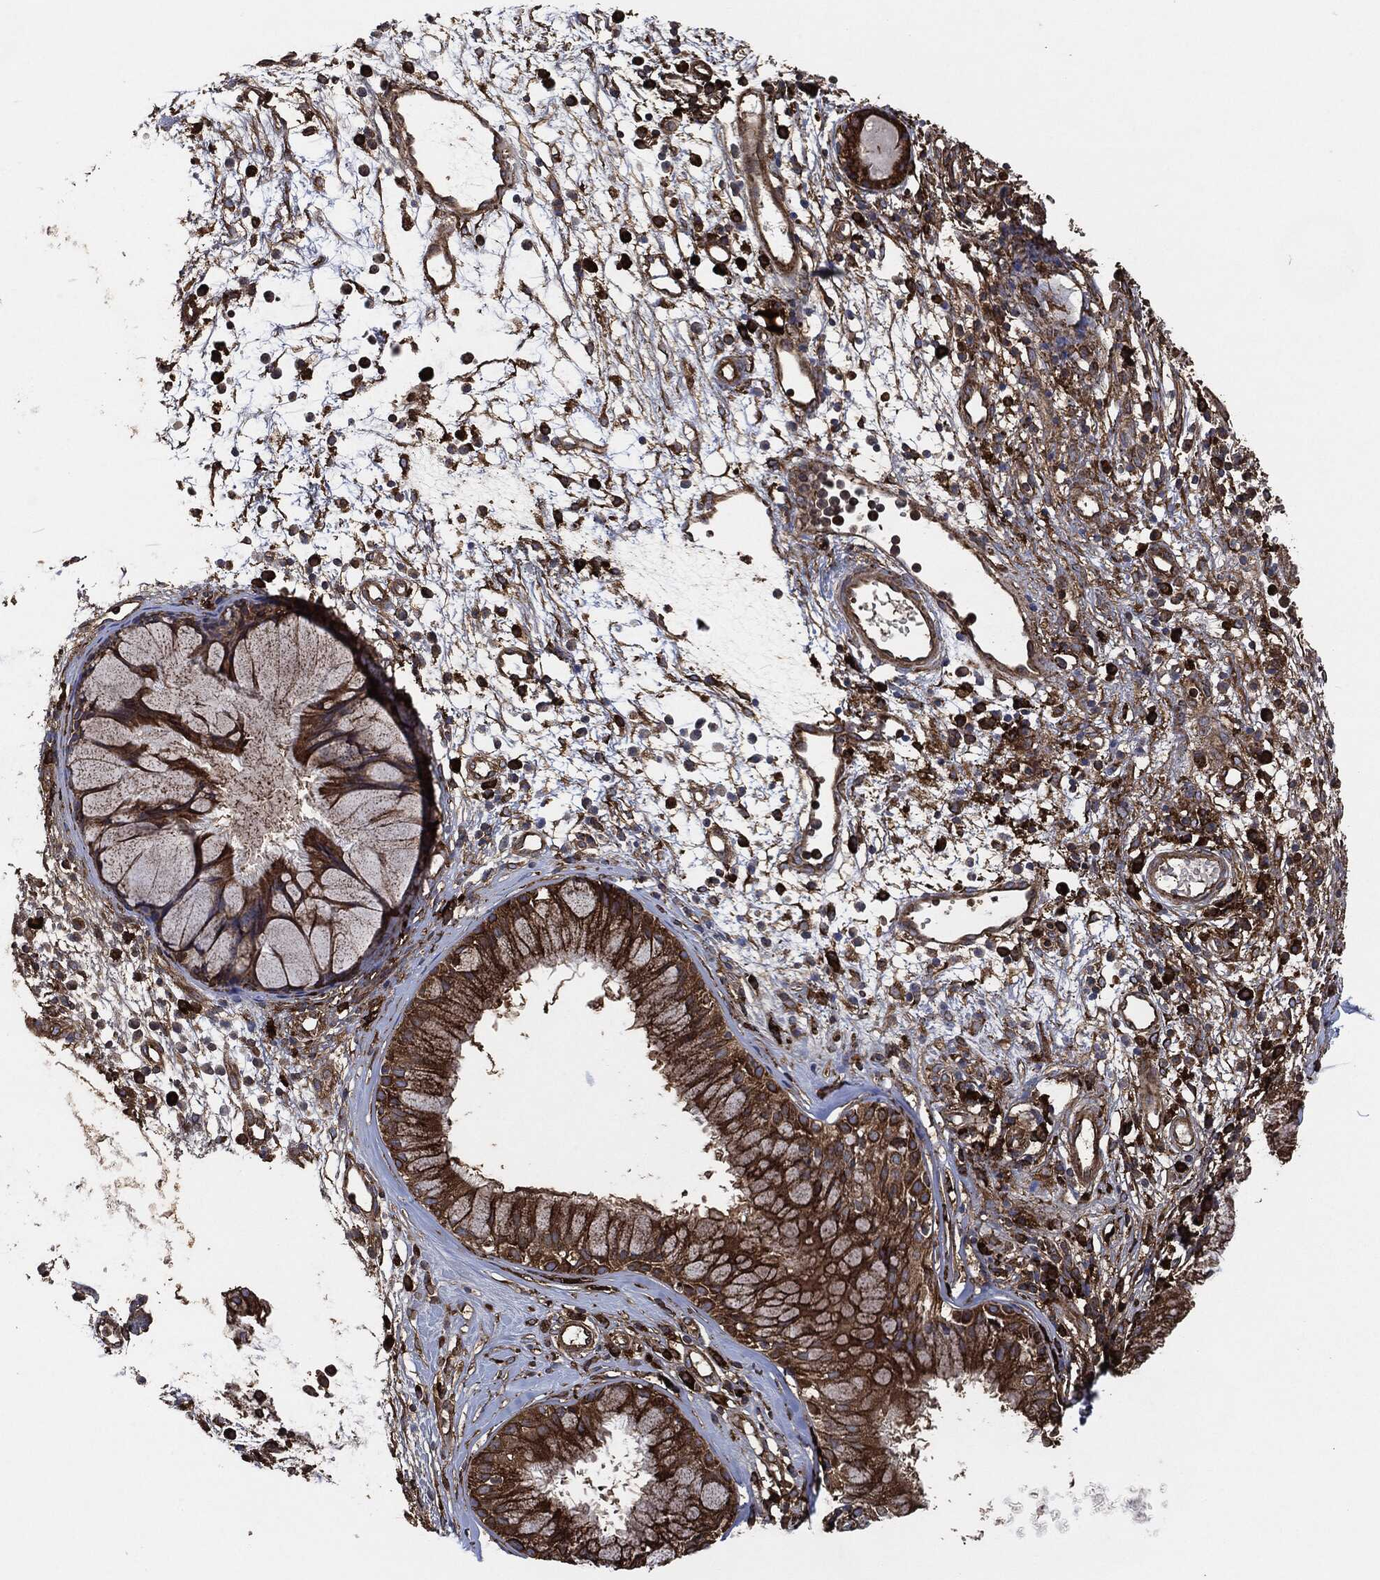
{"staining": {"intensity": "strong", "quantity": ">75%", "location": "cytoplasmic/membranous"}, "tissue": "nasopharynx", "cell_type": "Respiratory epithelial cells", "image_type": "normal", "snomed": [{"axis": "morphology", "description": "Normal tissue, NOS"}, {"axis": "topography", "description": "Nasopharynx"}], "caption": "Approximately >75% of respiratory epithelial cells in normal human nasopharynx demonstrate strong cytoplasmic/membranous protein positivity as visualized by brown immunohistochemical staining.", "gene": "AMFR", "patient": {"sex": "male", "age": 77}}